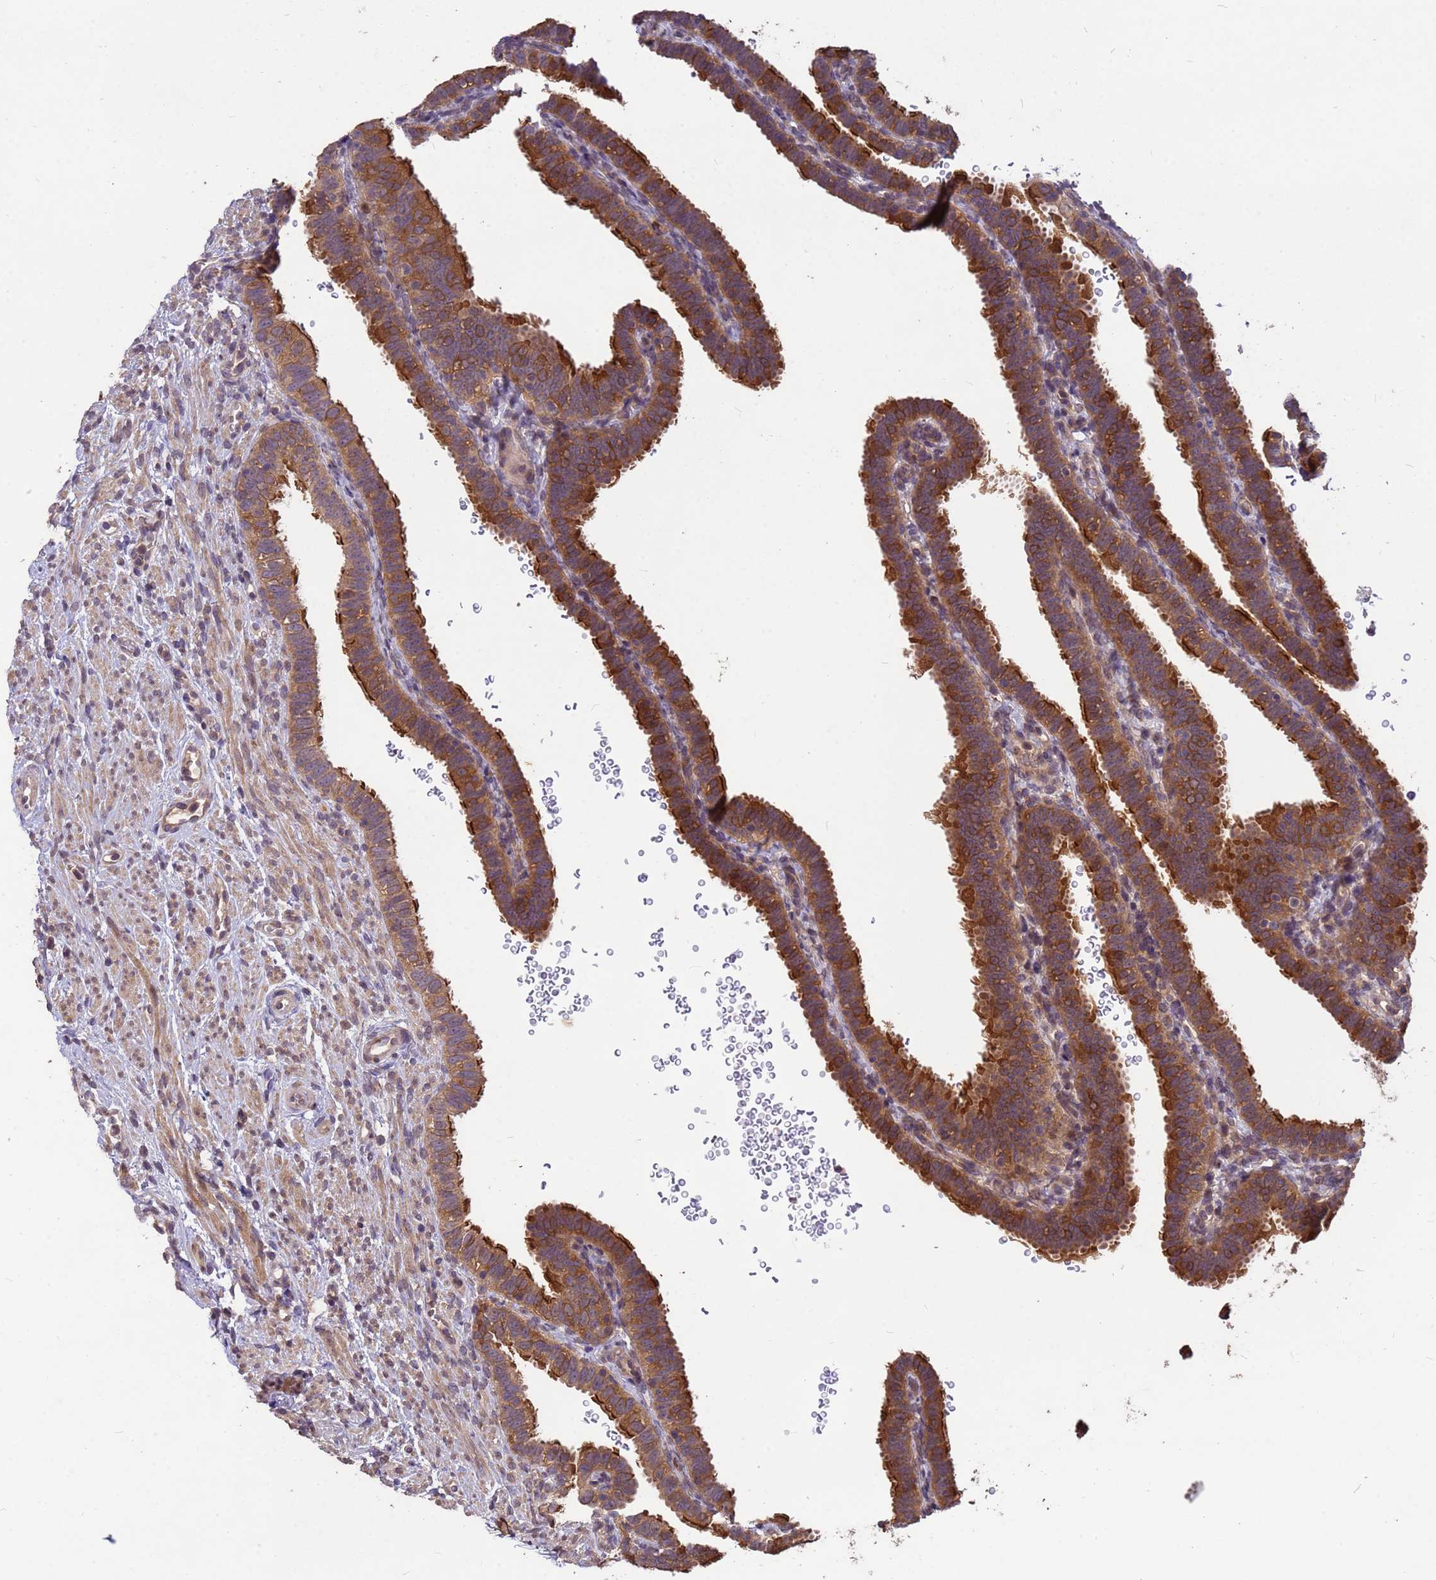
{"staining": {"intensity": "moderate", "quantity": ">75%", "location": "cytoplasmic/membranous"}, "tissue": "fallopian tube", "cell_type": "Glandular cells", "image_type": "normal", "snomed": [{"axis": "morphology", "description": "Normal tissue, NOS"}, {"axis": "topography", "description": "Fallopian tube"}], "caption": "IHC image of benign human fallopian tube stained for a protein (brown), which exhibits medium levels of moderate cytoplasmic/membranous positivity in about >75% of glandular cells.", "gene": "PPP2CA", "patient": {"sex": "female", "age": 41}}